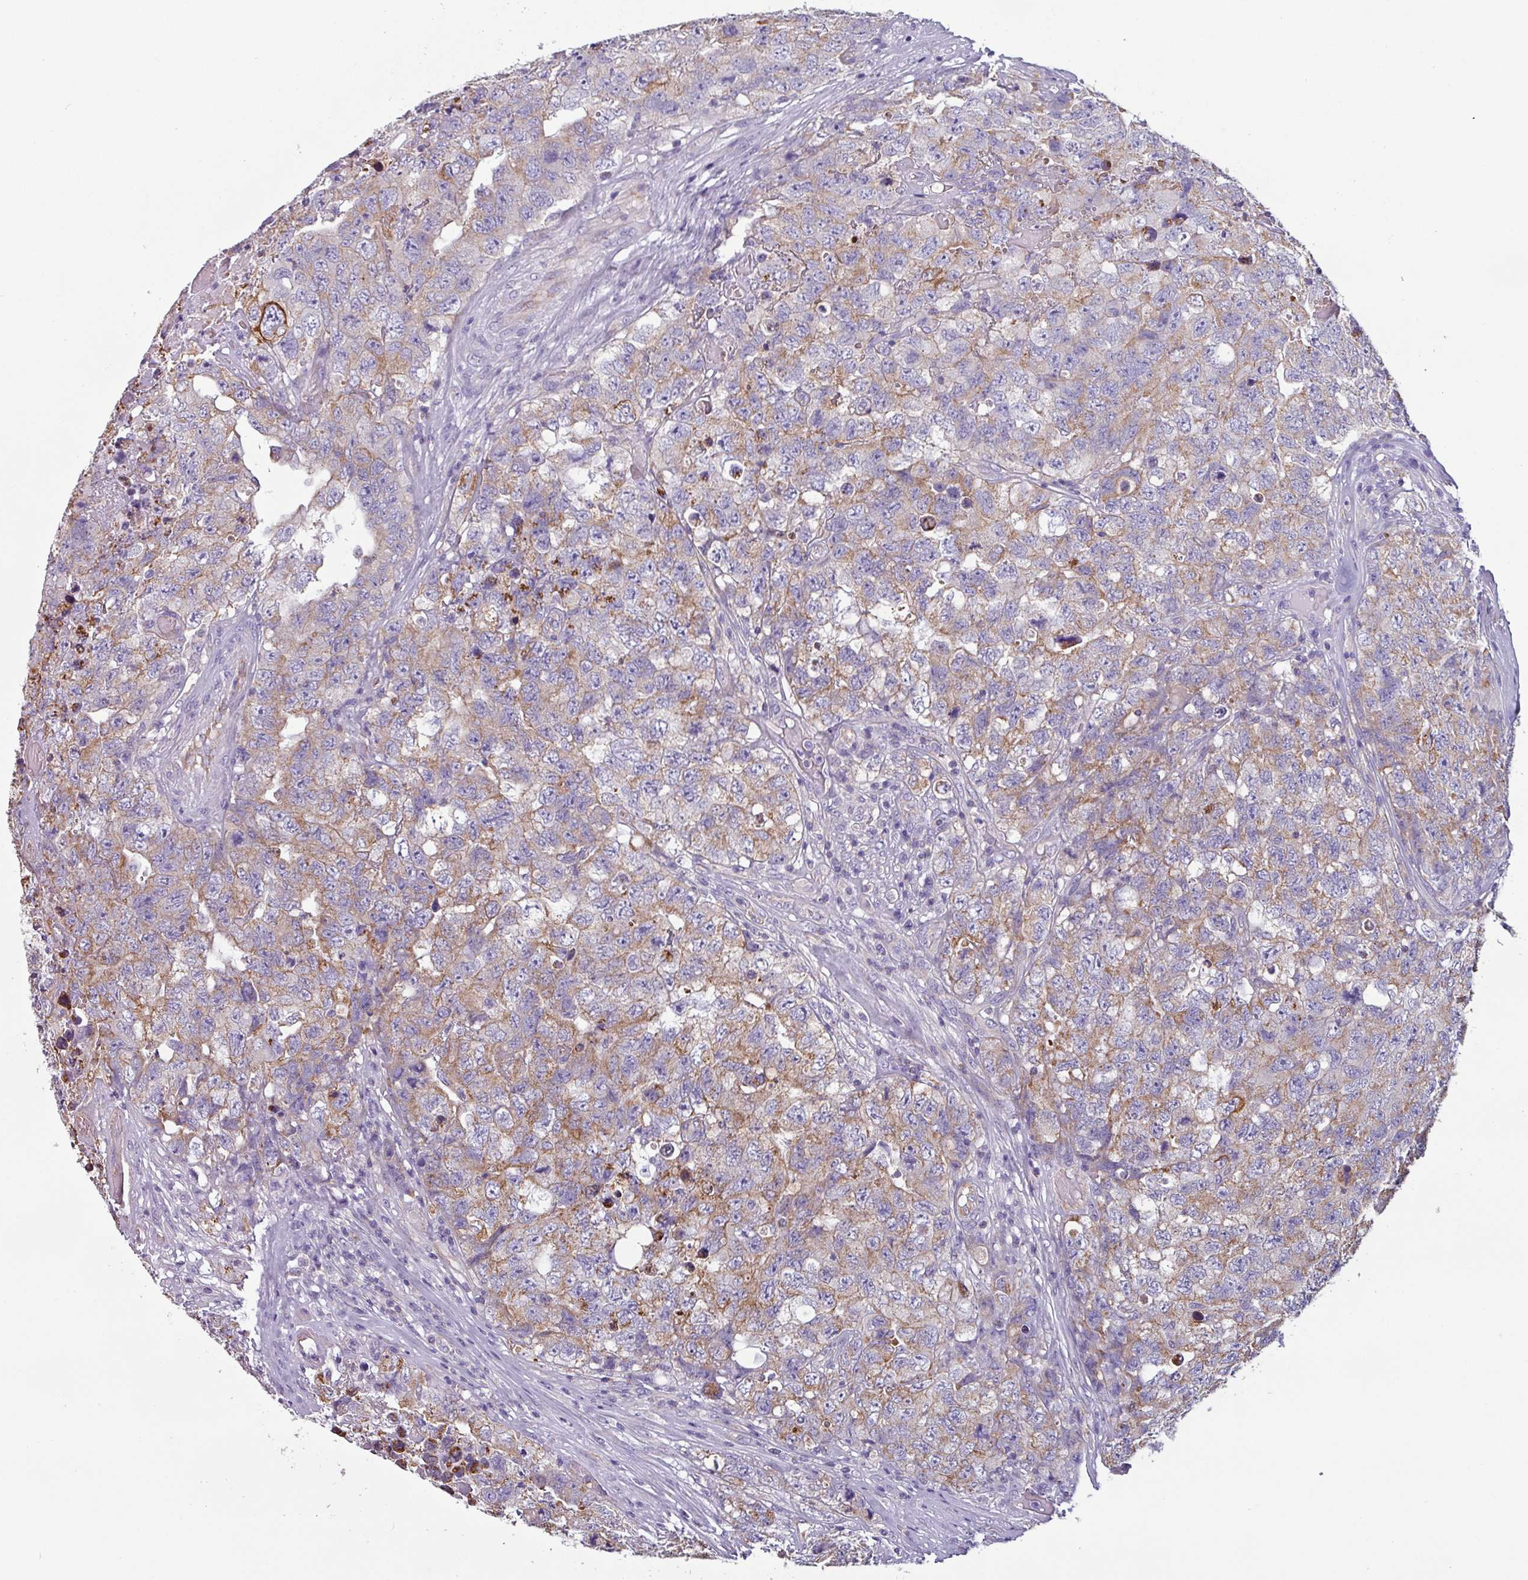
{"staining": {"intensity": "moderate", "quantity": "25%-75%", "location": "cytoplasmic/membranous"}, "tissue": "testis cancer", "cell_type": "Tumor cells", "image_type": "cancer", "snomed": [{"axis": "morphology", "description": "Carcinoma, Embryonal, NOS"}, {"axis": "topography", "description": "Testis"}], "caption": "Protein expression by immunohistochemistry shows moderate cytoplasmic/membranous staining in approximately 25%-75% of tumor cells in testis cancer.", "gene": "CAMK1", "patient": {"sex": "male", "age": 31}}